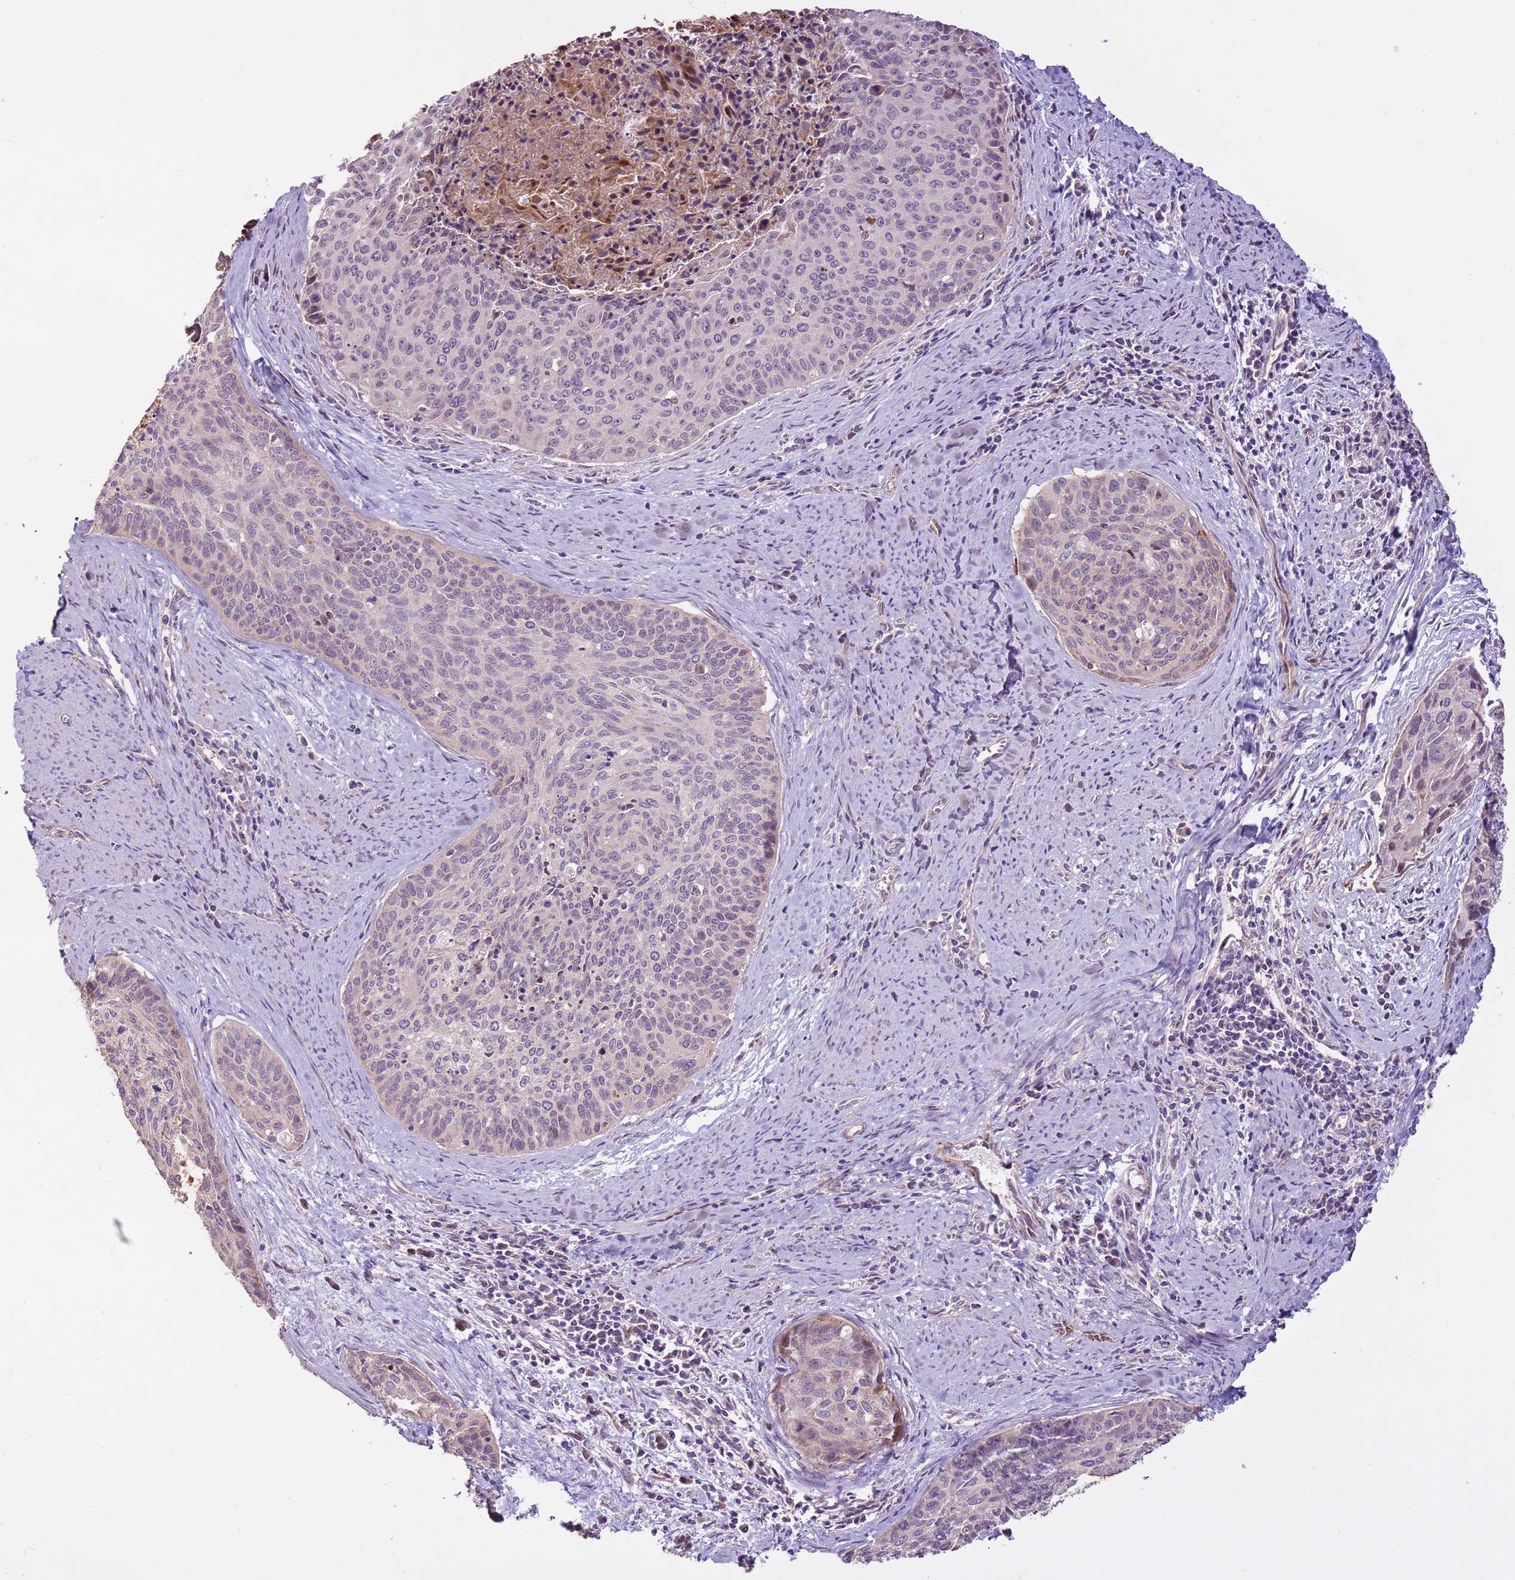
{"staining": {"intensity": "weak", "quantity": "<25%", "location": "cytoplasmic/membranous"}, "tissue": "cervical cancer", "cell_type": "Tumor cells", "image_type": "cancer", "snomed": [{"axis": "morphology", "description": "Squamous cell carcinoma, NOS"}, {"axis": "topography", "description": "Cervix"}], "caption": "Human cervical cancer stained for a protein using immunohistochemistry demonstrates no staining in tumor cells.", "gene": "LGI4", "patient": {"sex": "female", "age": 55}}